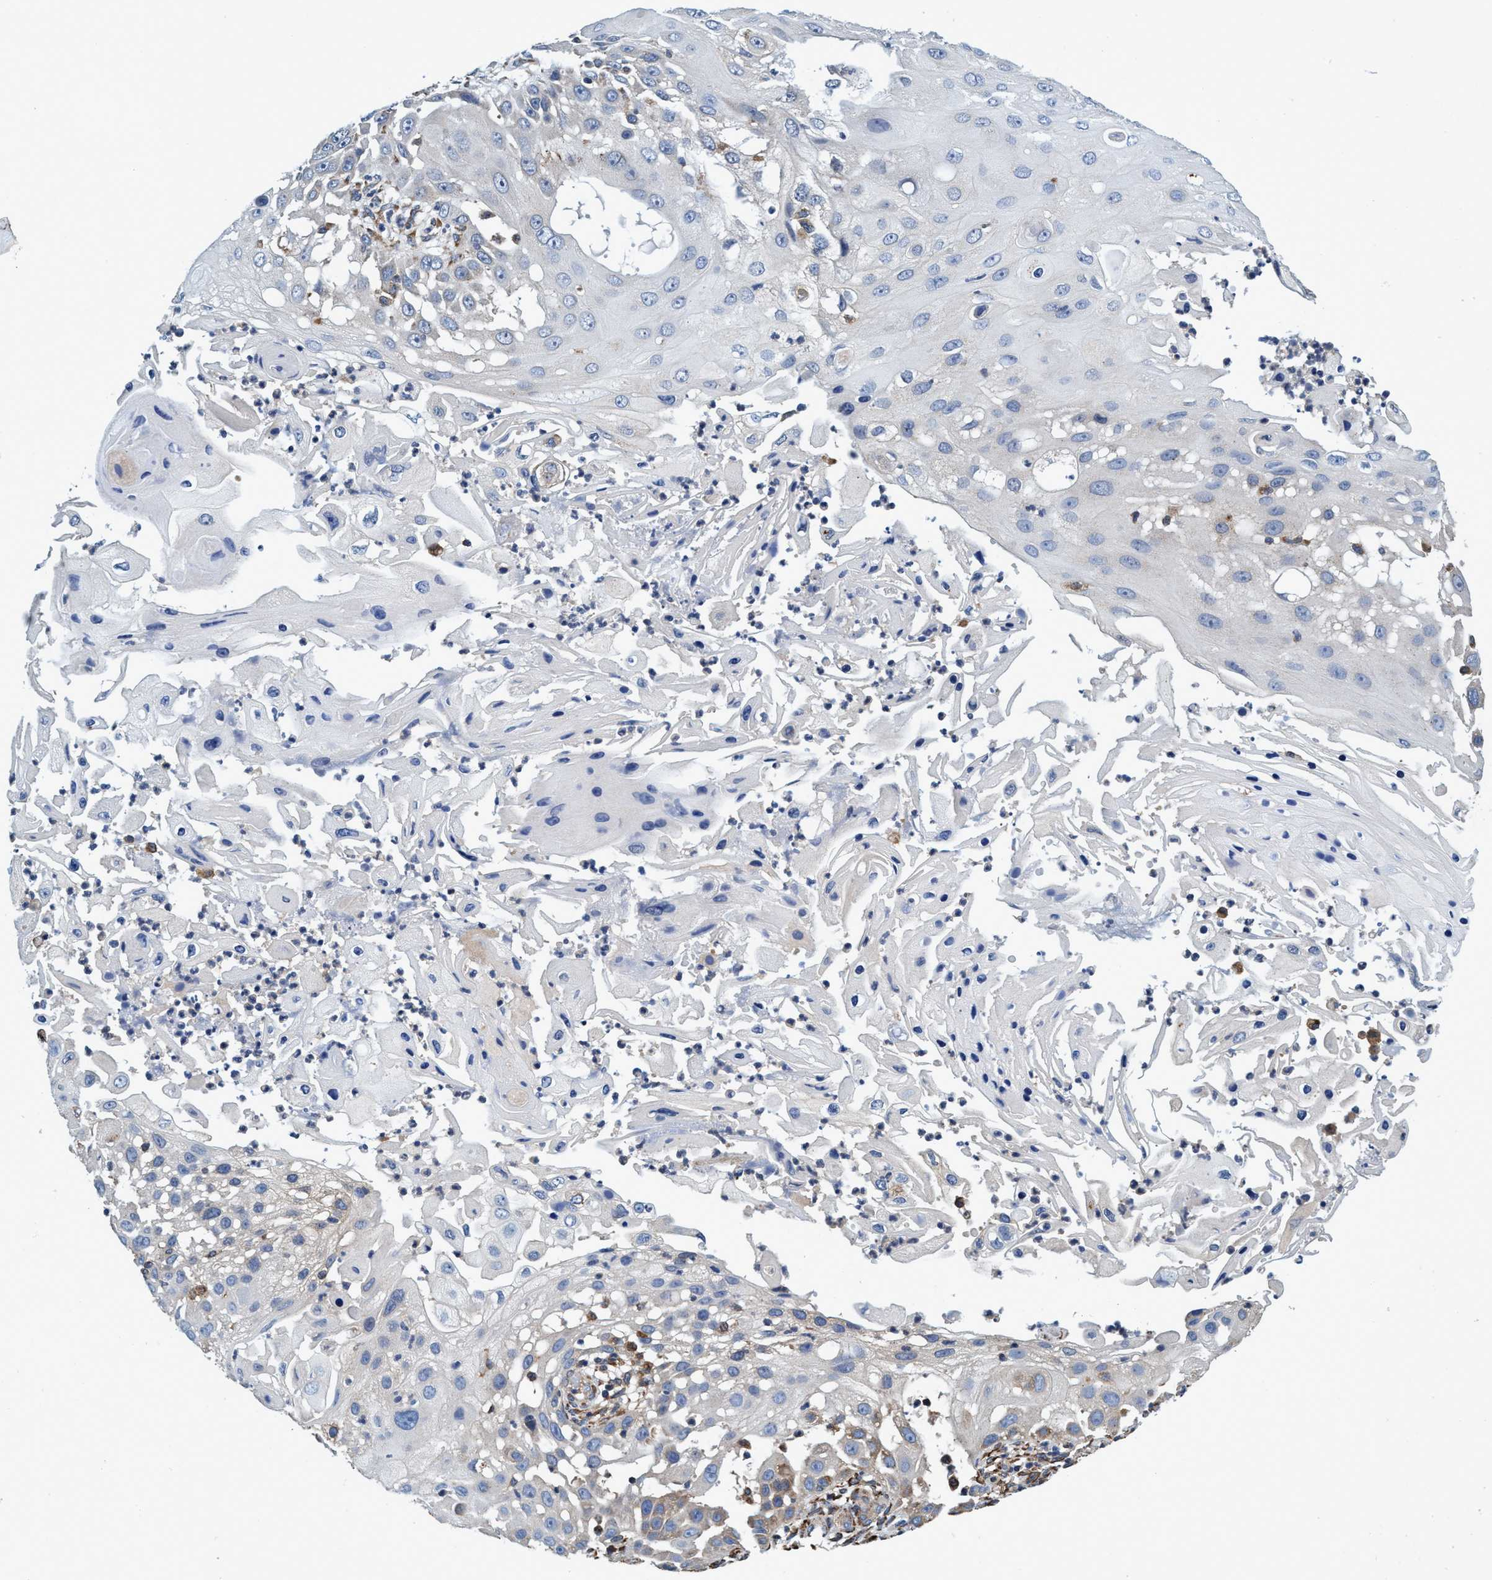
{"staining": {"intensity": "weak", "quantity": "<25%", "location": "cytoplasmic/membranous"}, "tissue": "skin cancer", "cell_type": "Tumor cells", "image_type": "cancer", "snomed": [{"axis": "morphology", "description": "Squamous cell carcinoma, NOS"}, {"axis": "topography", "description": "Skin"}], "caption": "The IHC micrograph has no significant positivity in tumor cells of squamous cell carcinoma (skin) tissue.", "gene": "CALCOCO2", "patient": {"sex": "female", "age": 44}}